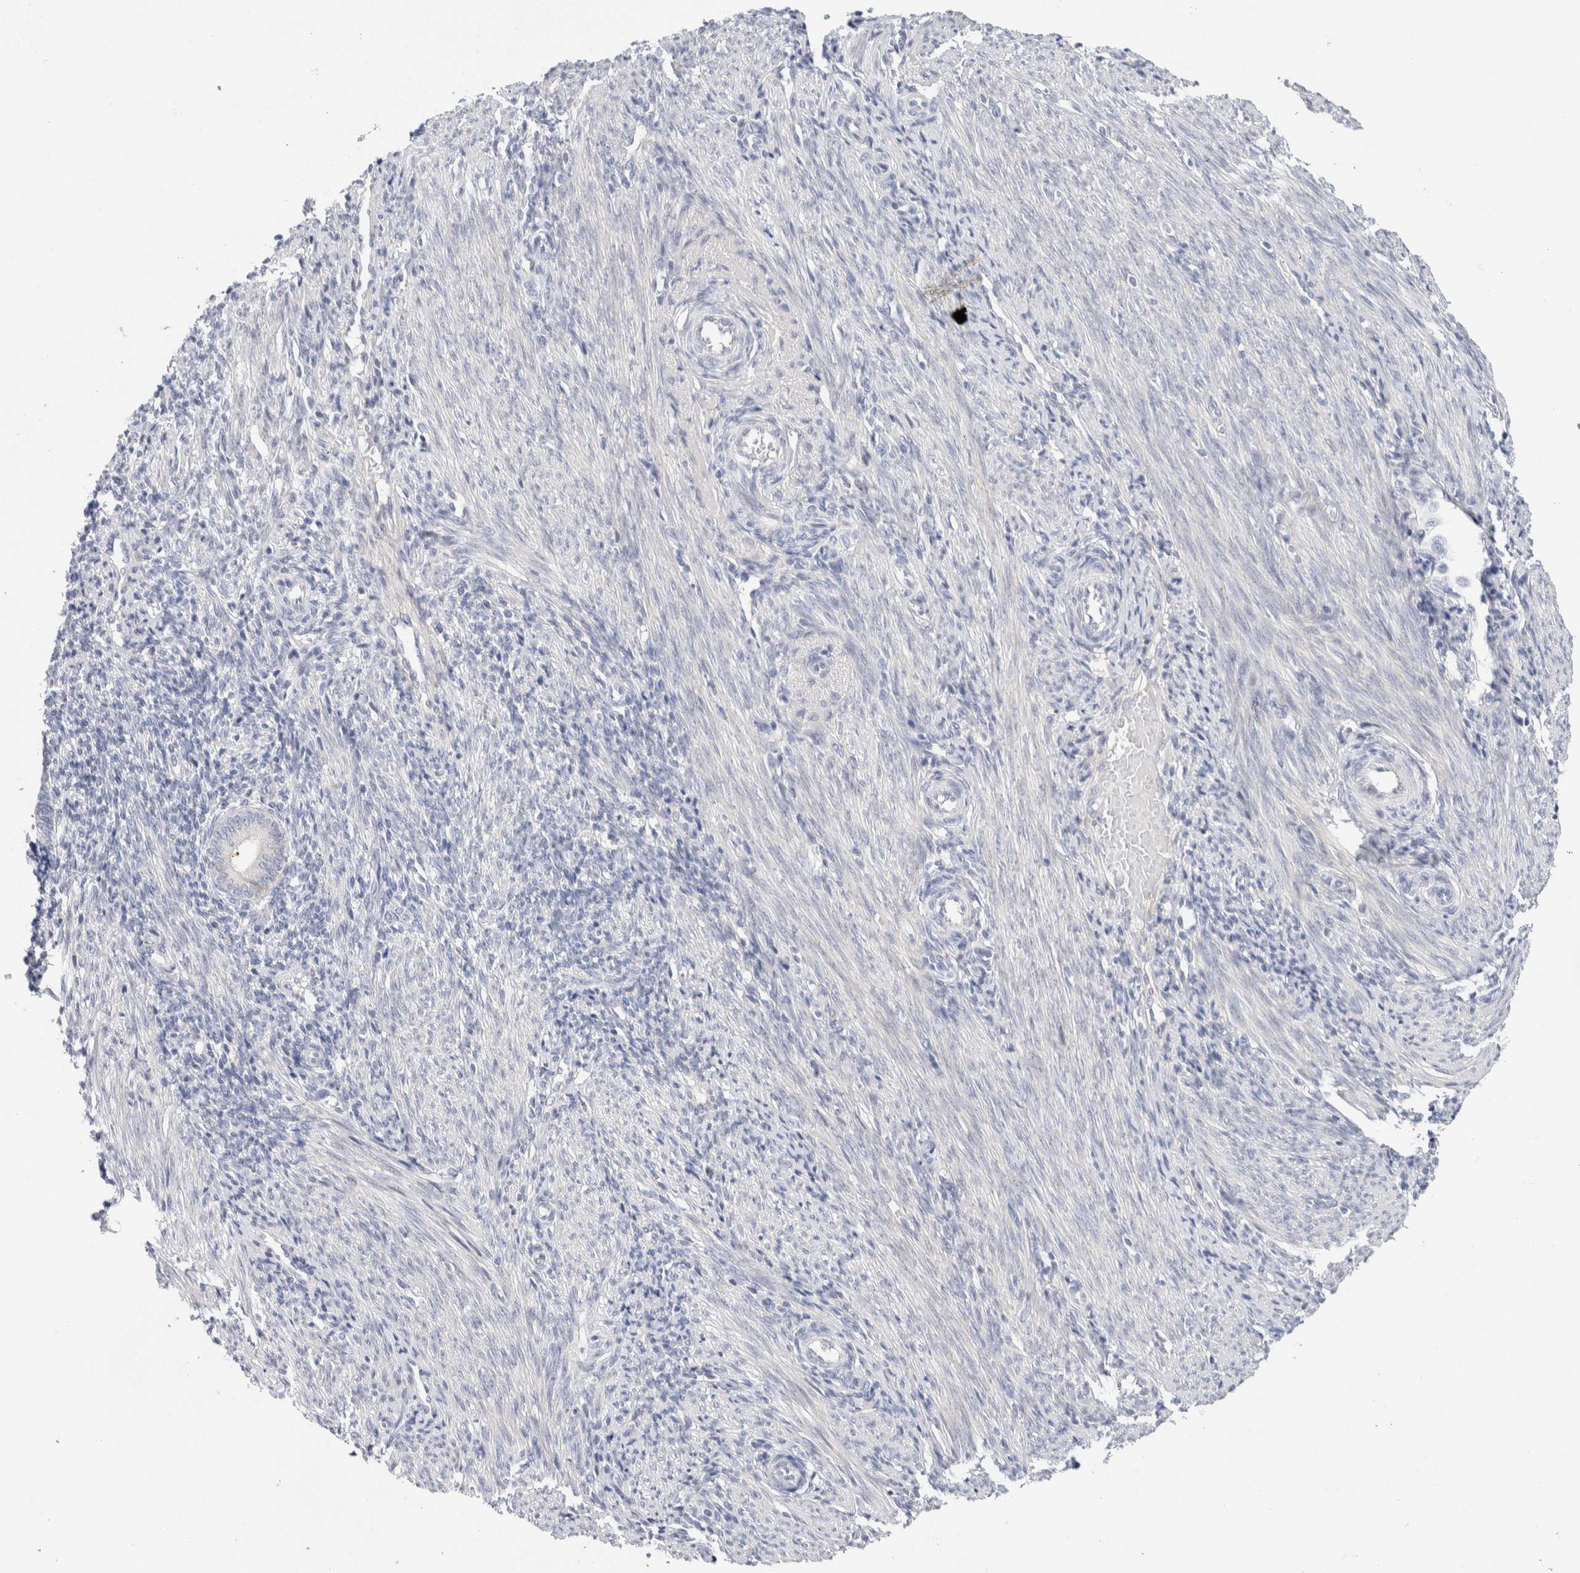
{"staining": {"intensity": "negative", "quantity": "none", "location": "none"}, "tissue": "endometrium", "cell_type": "Cells in endometrial stroma", "image_type": "normal", "snomed": [{"axis": "morphology", "description": "Normal tissue, NOS"}, {"axis": "topography", "description": "Uterus"}, {"axis": "topography", "description": "Endometrium"}], "caption": "Immunohistochemistry (IHC) of benign human endometrium reveals no positivity in cells in endometrial stroma. Nuclei are stained in blue.", "gene": "DNAJB6", "patient": {"sex": "female", "age": 33}}